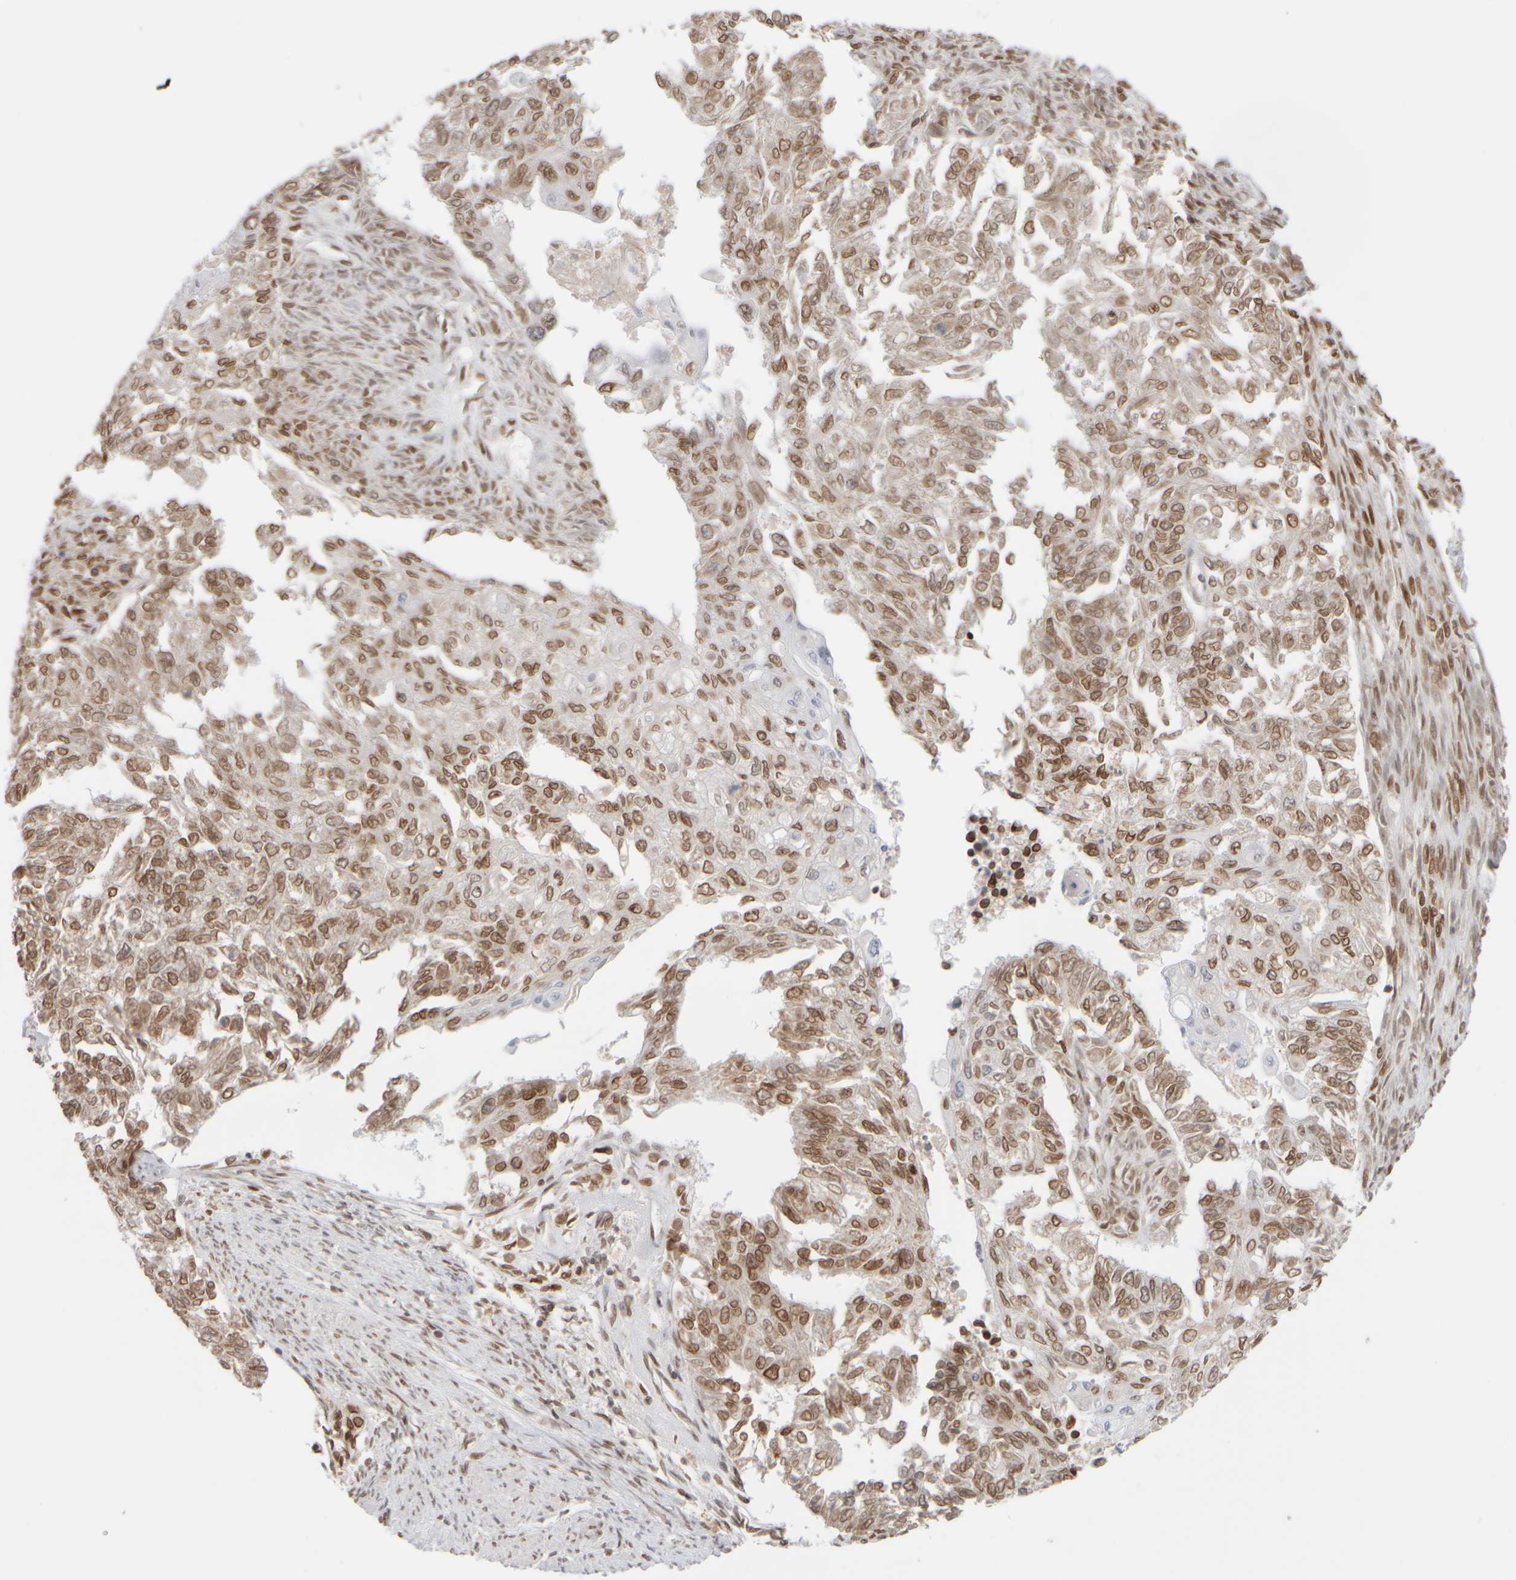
{"staining": {"intensity": "moderate", "quantity": ">75%", "location": "nuclear"}, "tissue": "endometrial cancer", "cell_type": "Tumor cells", "image_type": "cancer", "snomed": [{"axis": "morphology", "description": "Adenocarcinoma, NOS"}, {"axis": "topography", "description": "Endometrium"}], "caption": "Immunohistochemical staining of human endometrial adenocarcinoma shows medium levels of moderate nuclear expression in about >75% of tumor cells. Immunohistochemistry stains the protein in brown and the nuclei are stained blue.", "gene": "ZC3HC1", "patient": {"sex": "female", "age": 32}}